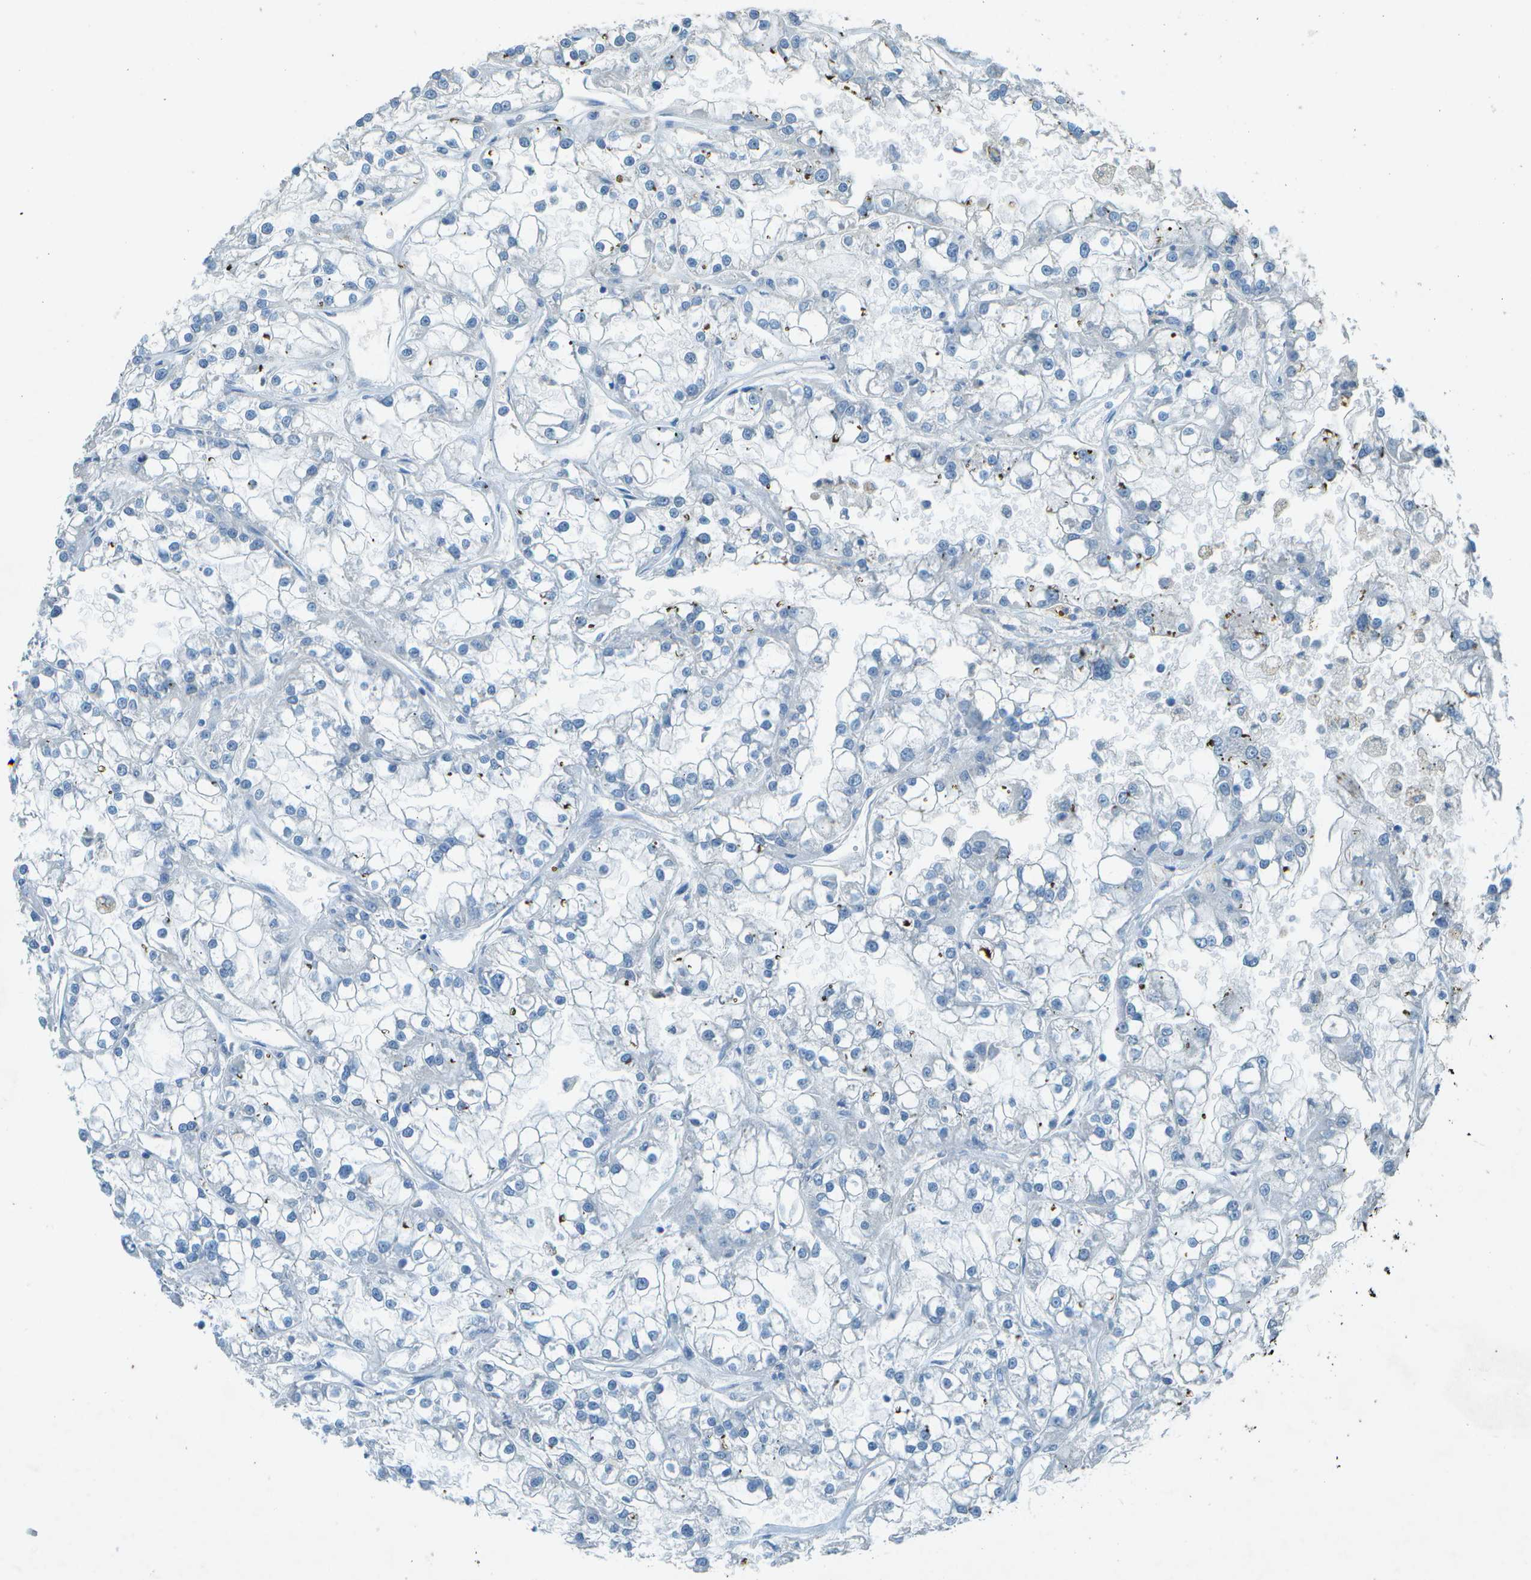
{"staining": {"intensity": "negative", "quantity": "none", "location": "none"}, "tissue": "renal cancer", "cell_type": "Tumor cells", "image_type": "cancer", "snomed": [{"axis": "morphology", "description": "Adenocarcinoma, NOS"}, {"axis": "topography", "description": "Kidney"}], "caption": "Human renal adenocarcinoma stained for a protein using immunohistochemistry (IHC) exhibits no expression in tumor cells.", "gene": "LGI2", "patient": {"sex": "female", "age": 52}}